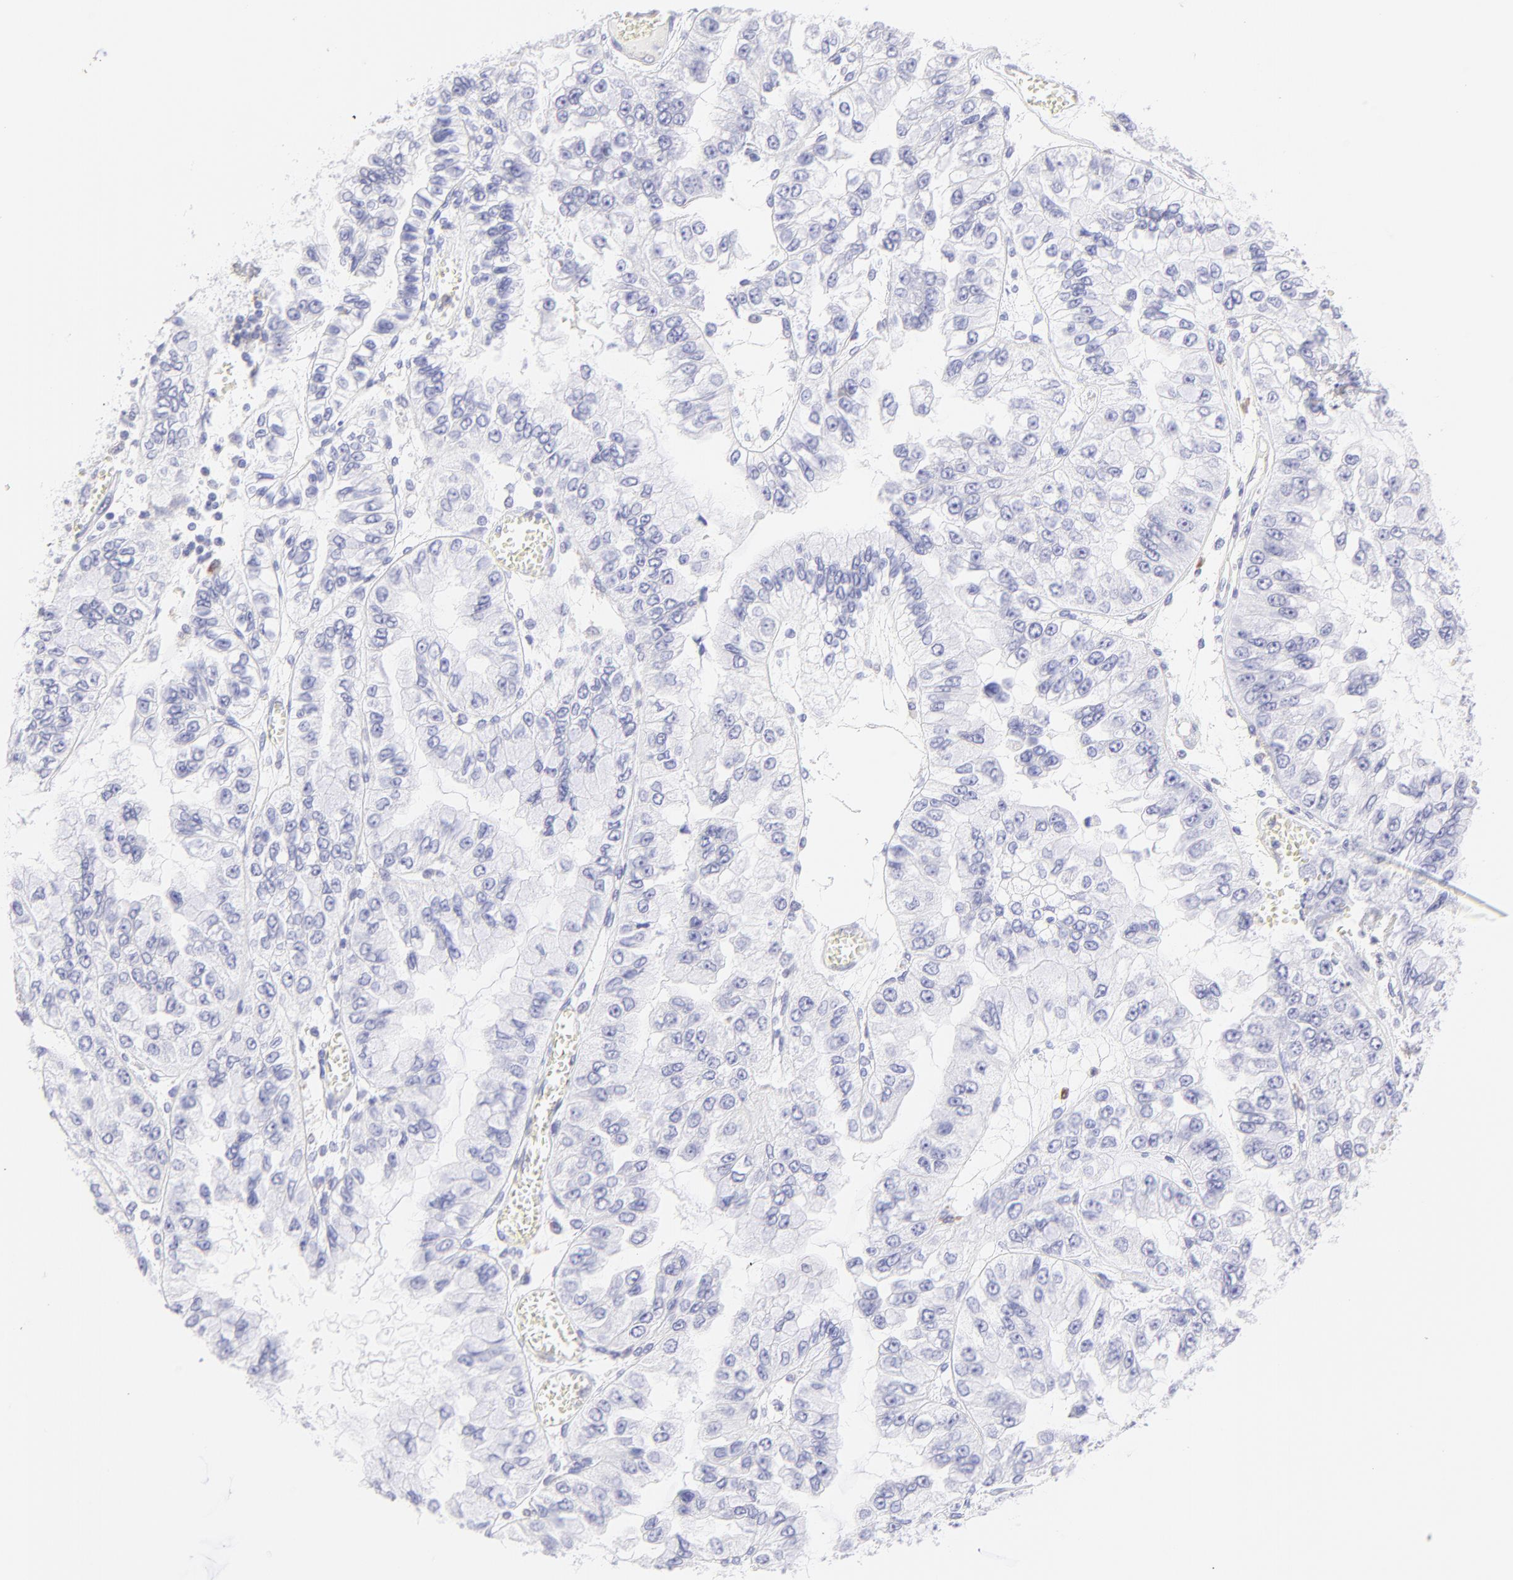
{"staining": {"intensity": "negative", "quantity": "none", "location": "none"}, "tissue": "liver cancer", "cell_type": "Tumor cells", "image_type": "cancer", "snomed": [{"axis": "morphology", "description": "Cholangiocarcinoma"}, {"axis": "topography", "description": "Liver"}], "caption": "Immunohistochemistry (IHC) image of neoplastic tissue: liver cancer (cholangiocarcinoma) stained with DAB (3,3'-diaminobenzidine) shows no significant protein staining in tumor cells.", "gene": "IRAG2", "patient": {"sex": "female", "age": 79}}